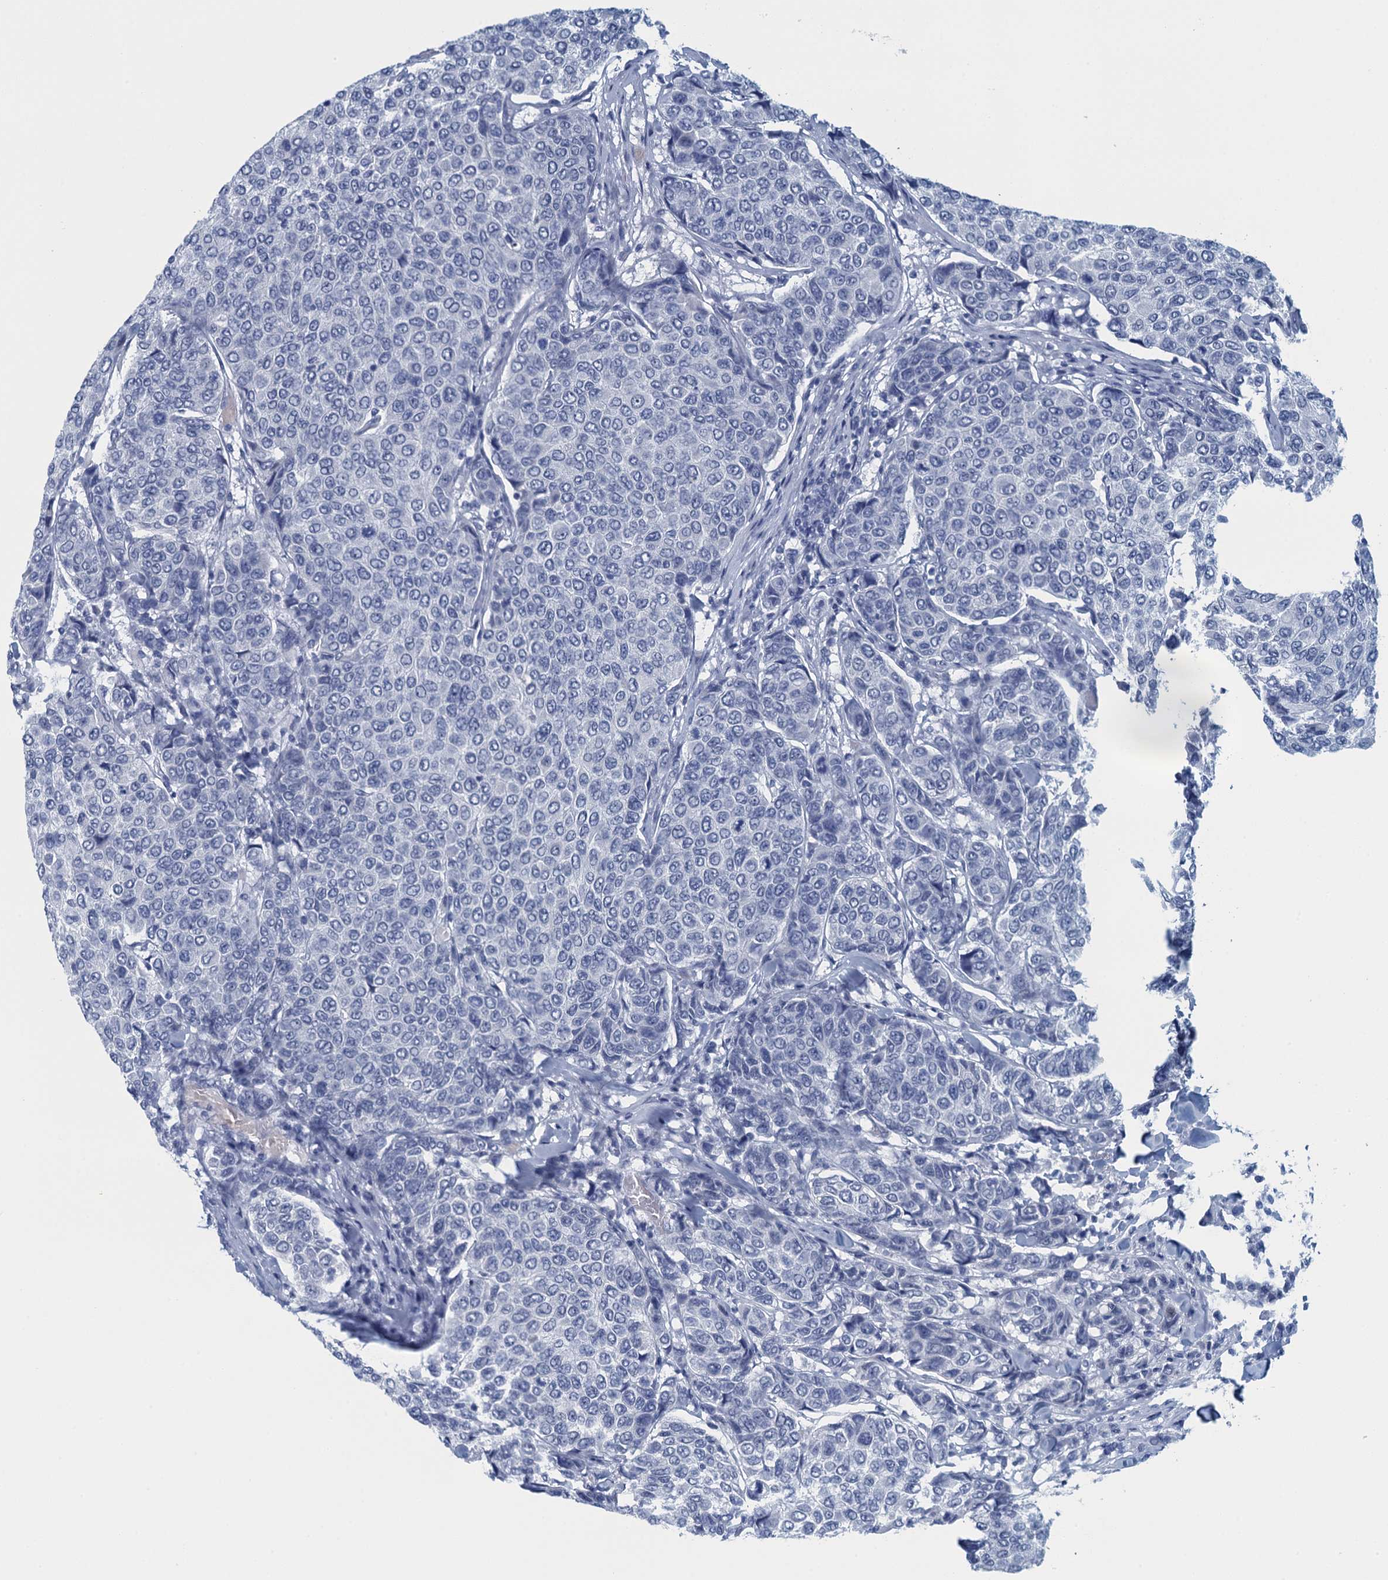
{"staining": {"intensity": "negative", "quantity": "none", "location": "none"}, "tissue": "breast cancer", "cell_type": "Tumor cells", "image_type": "cancer", "snomed": [{"axis": "morphology", "description": "Duct carcinoma"}, {"axis": "topography", "description": "Breast"}], "caption": "IHC image of neoplastic tissue: breast cancer (invasive ductal carcinoma) stained with DAB (3,3'-diaminobenzidine) exhibits no significant protein staining in tumor cells.", "gene": "TTLL9", "patient": {"sex": "female", "age": 55}}